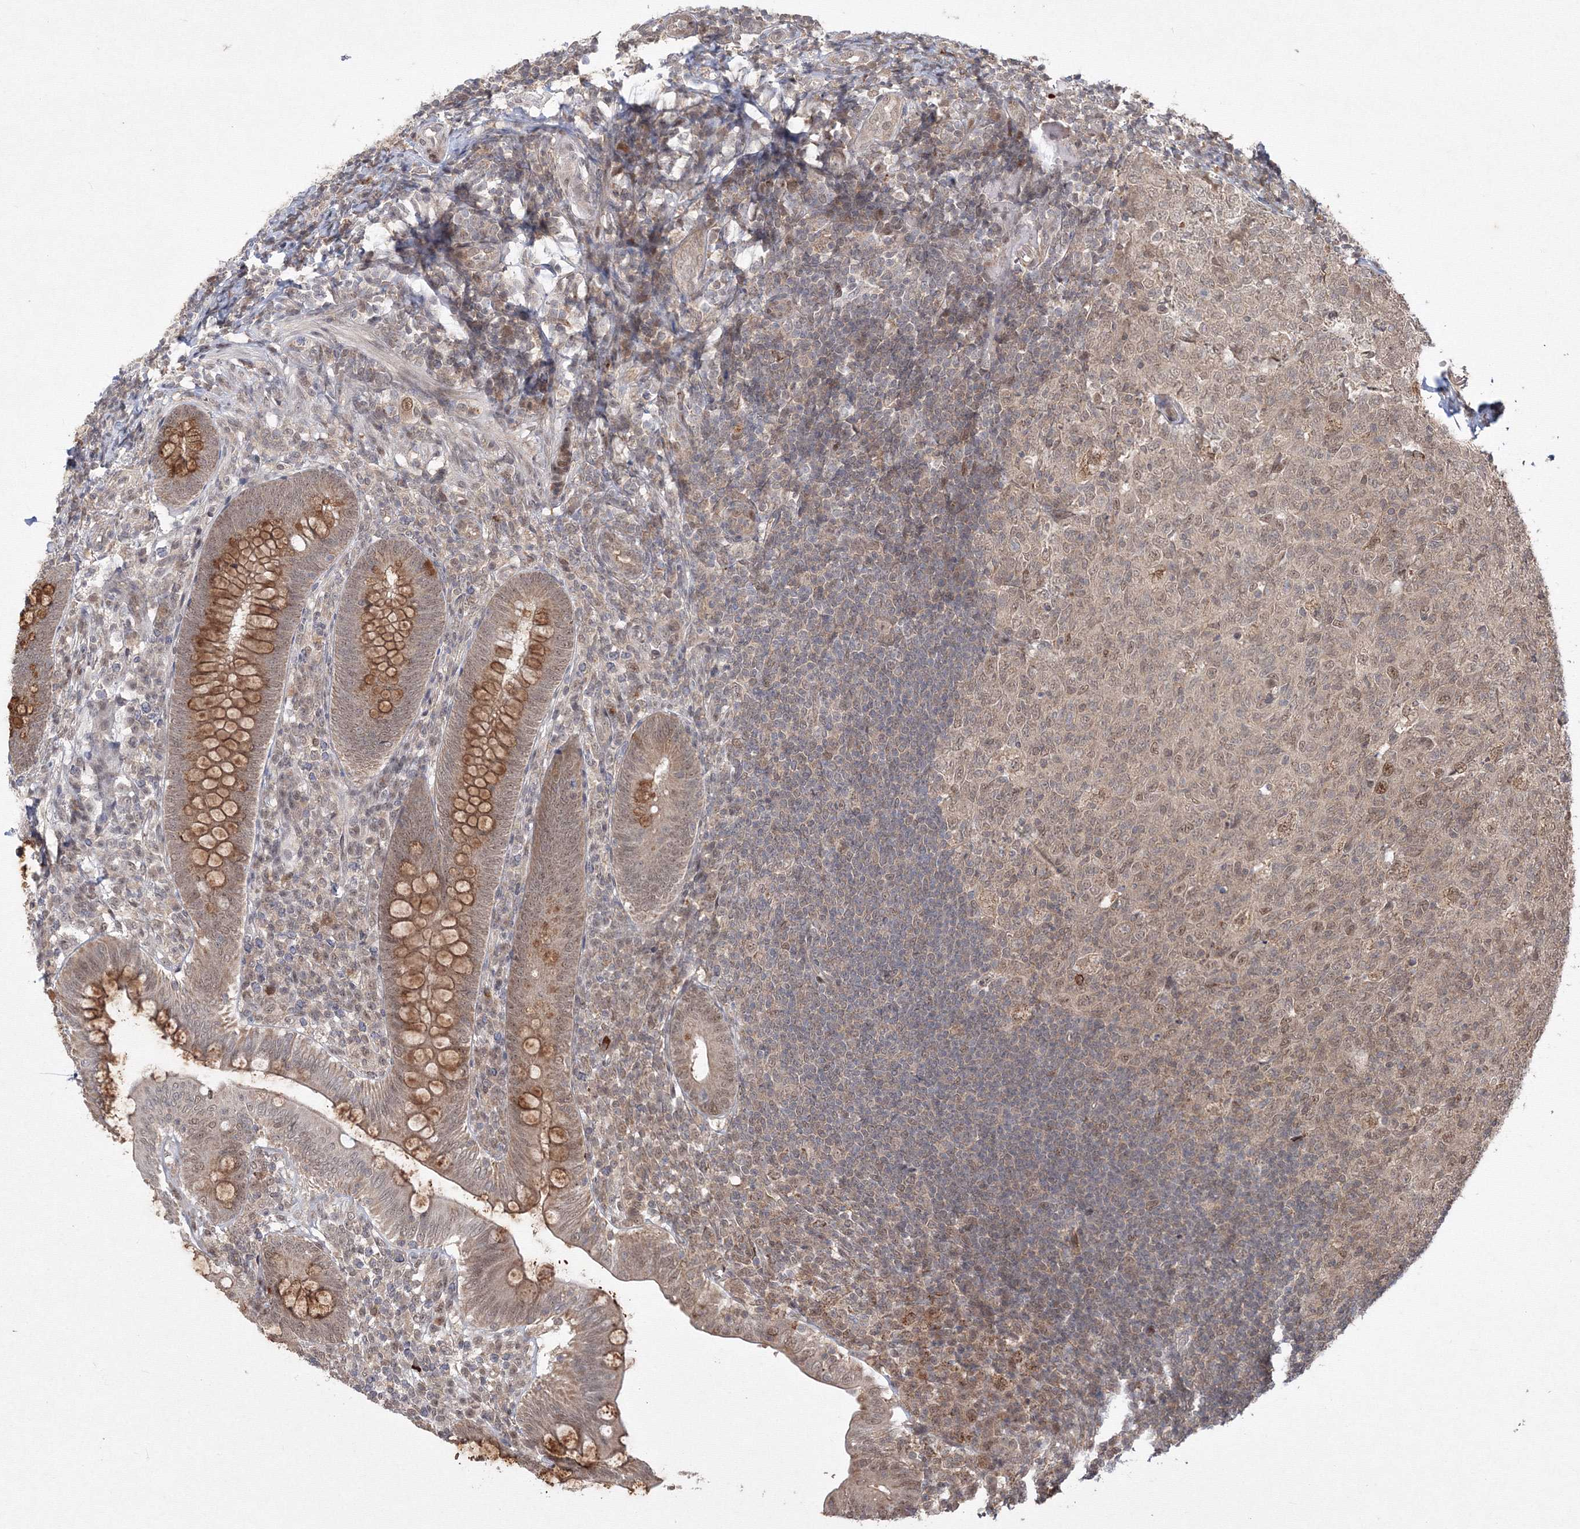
{"staining": {"intensity": "moderate", "quantity": ">75%", "location": "cytoplasmic/membranous"}, "tissue": "appendix", "cell_type": "Glandular cells", "image_type": "normal", "snomed": [{"axis": "morphology", "description": "Normal tissue, NOS"}, {"axis": "topography", "description": "Appendix"}], "caption": "IHC of normal appendix demonstrates medium levels of moderate cytoplasmic/membranous expression in approximately >75% of glandular cells. (IHC, brightfield microscopy, high magnification).", "gene": "COPS4", "patient": {"sex": "male", "age": 14}}